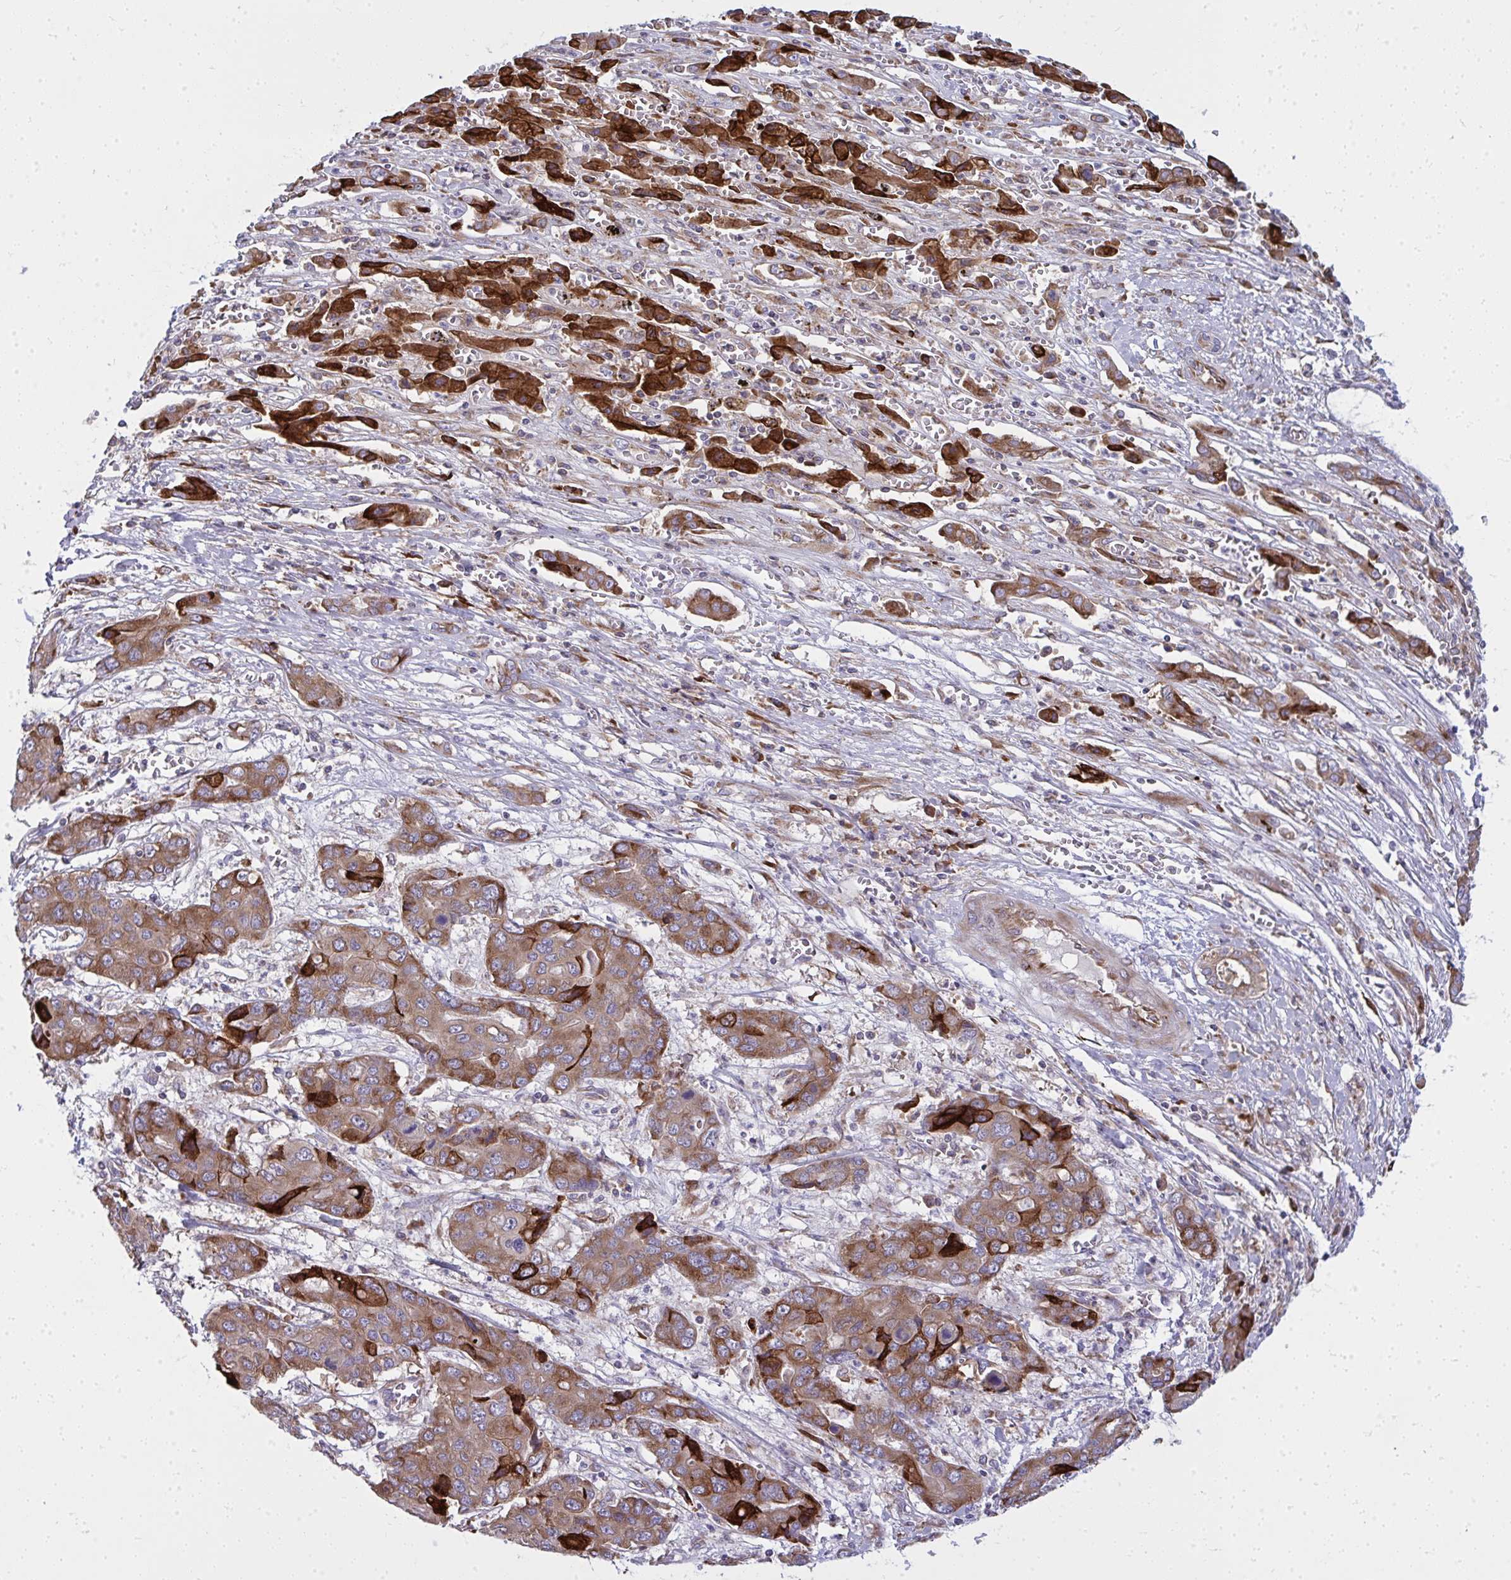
{"staining": {"intensity": "moderate", "quantity": ">75%", "location": "cytoplasmic/membranous"}, "tissue": "liver cancer", "cell_type": "Tumor cells", "image_type": "cancer", "snomed": [{"axis": "morphology", "description": "Cholangiocarcinoma"}, {"axis": "topography", "description": "Liver"}], "caption": "Tumor cells display medium levels of moderate cytoplasmic/membranous expression in about >75% of cells in human liver cholangiocarcinoma.", "gene": "GFPT2", "patient": {"sex": "male", "age": 67}}